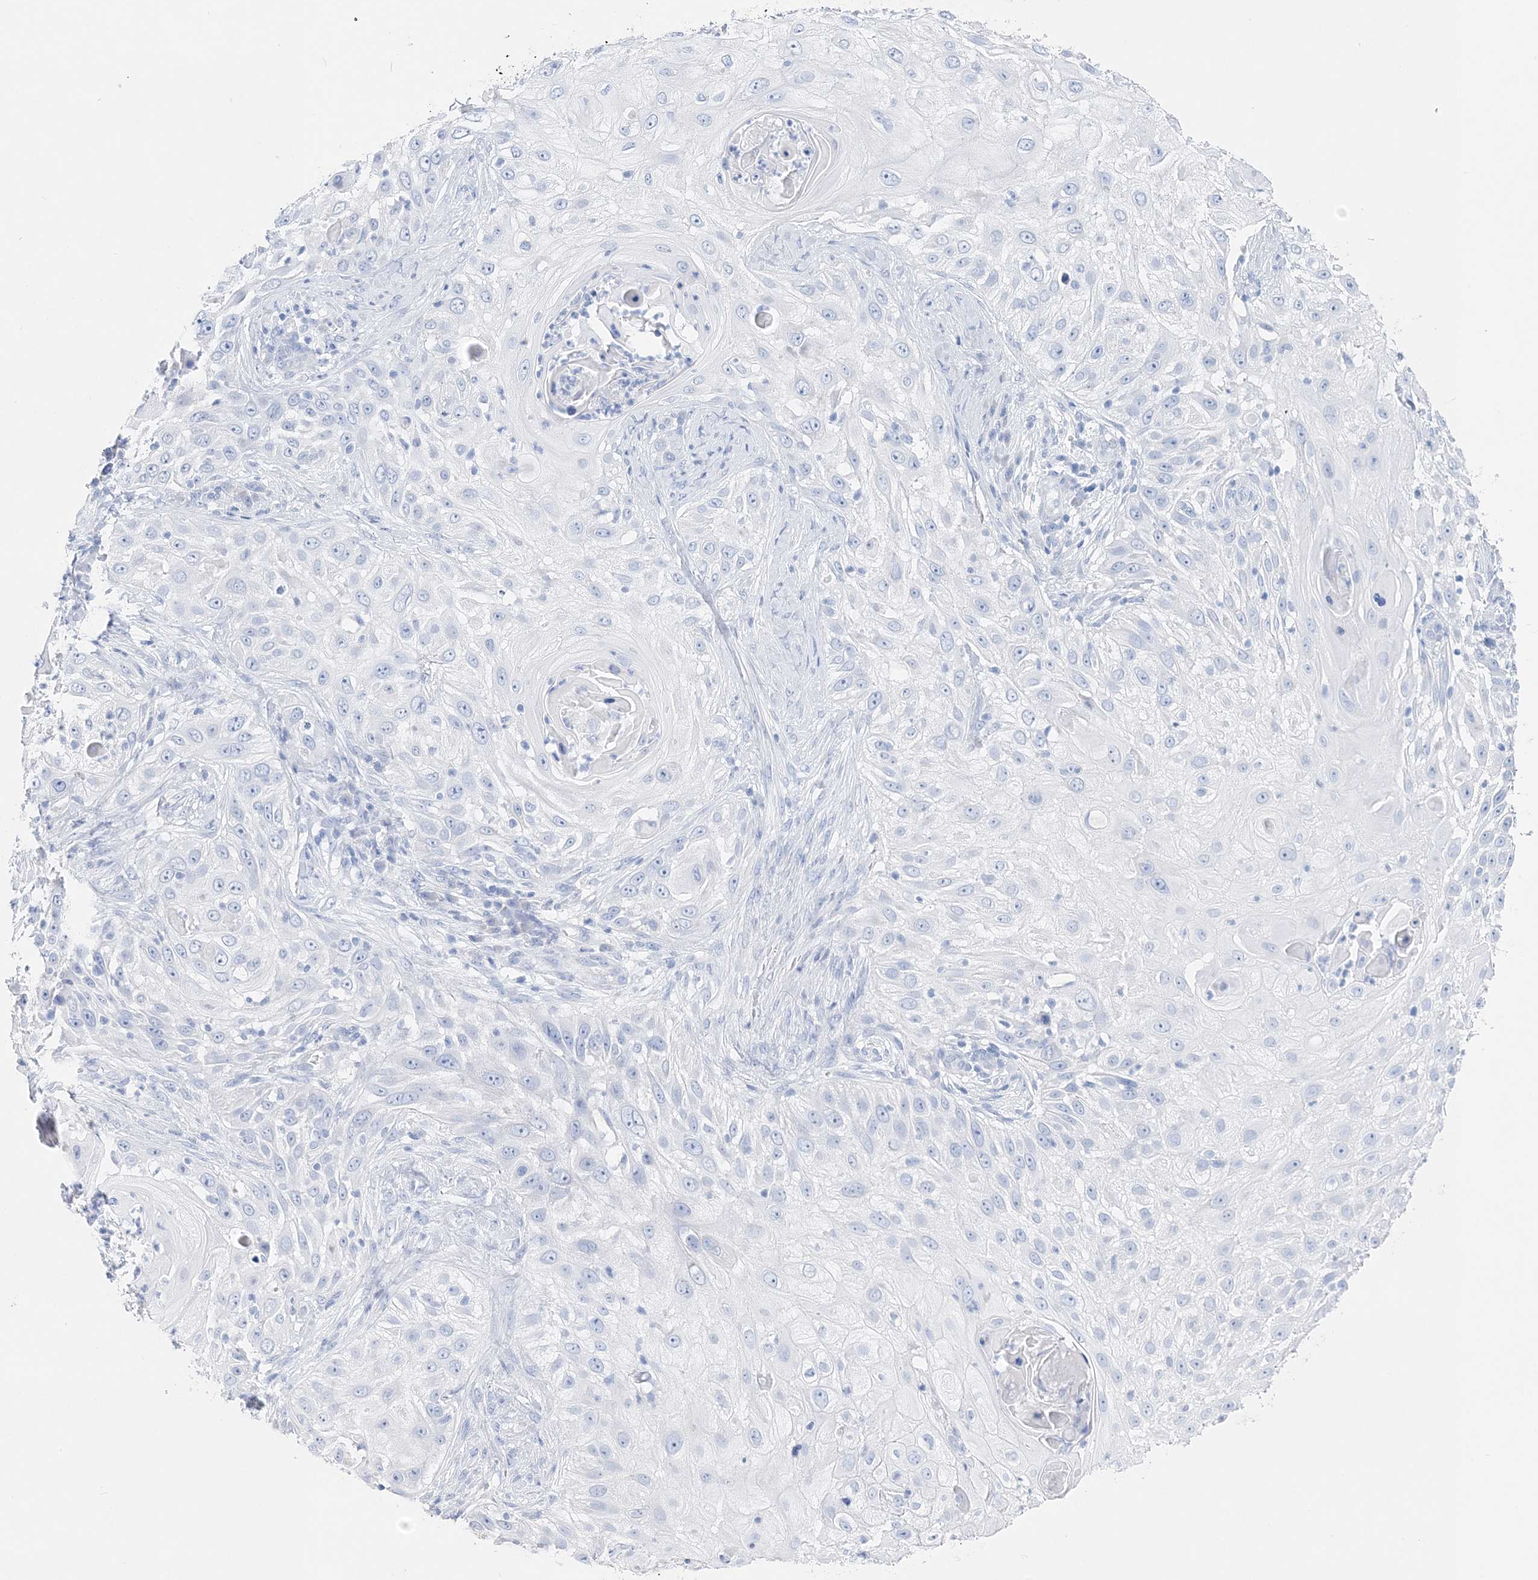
{"staining": {"intensity": "negative", "quantity": "none", "location": "none"}, "tissue": "skin cancer", "cell_type": "Tumor cells", "image_type": "cancer", "snomed": [{"axis": "morphology", "description": "Squamous cell carcinoma, NOS"}, {"axis": "topography", "description": "Skin"}], "caption": "Immunohistochemistry (IHC) histopathology image of squamous cell carcinoma (skin) stained for a protein (brown), which displays no positivity in tumor cells.", "gene": "TSPYL6", "patient": {"sex": "female", "age": 44}}